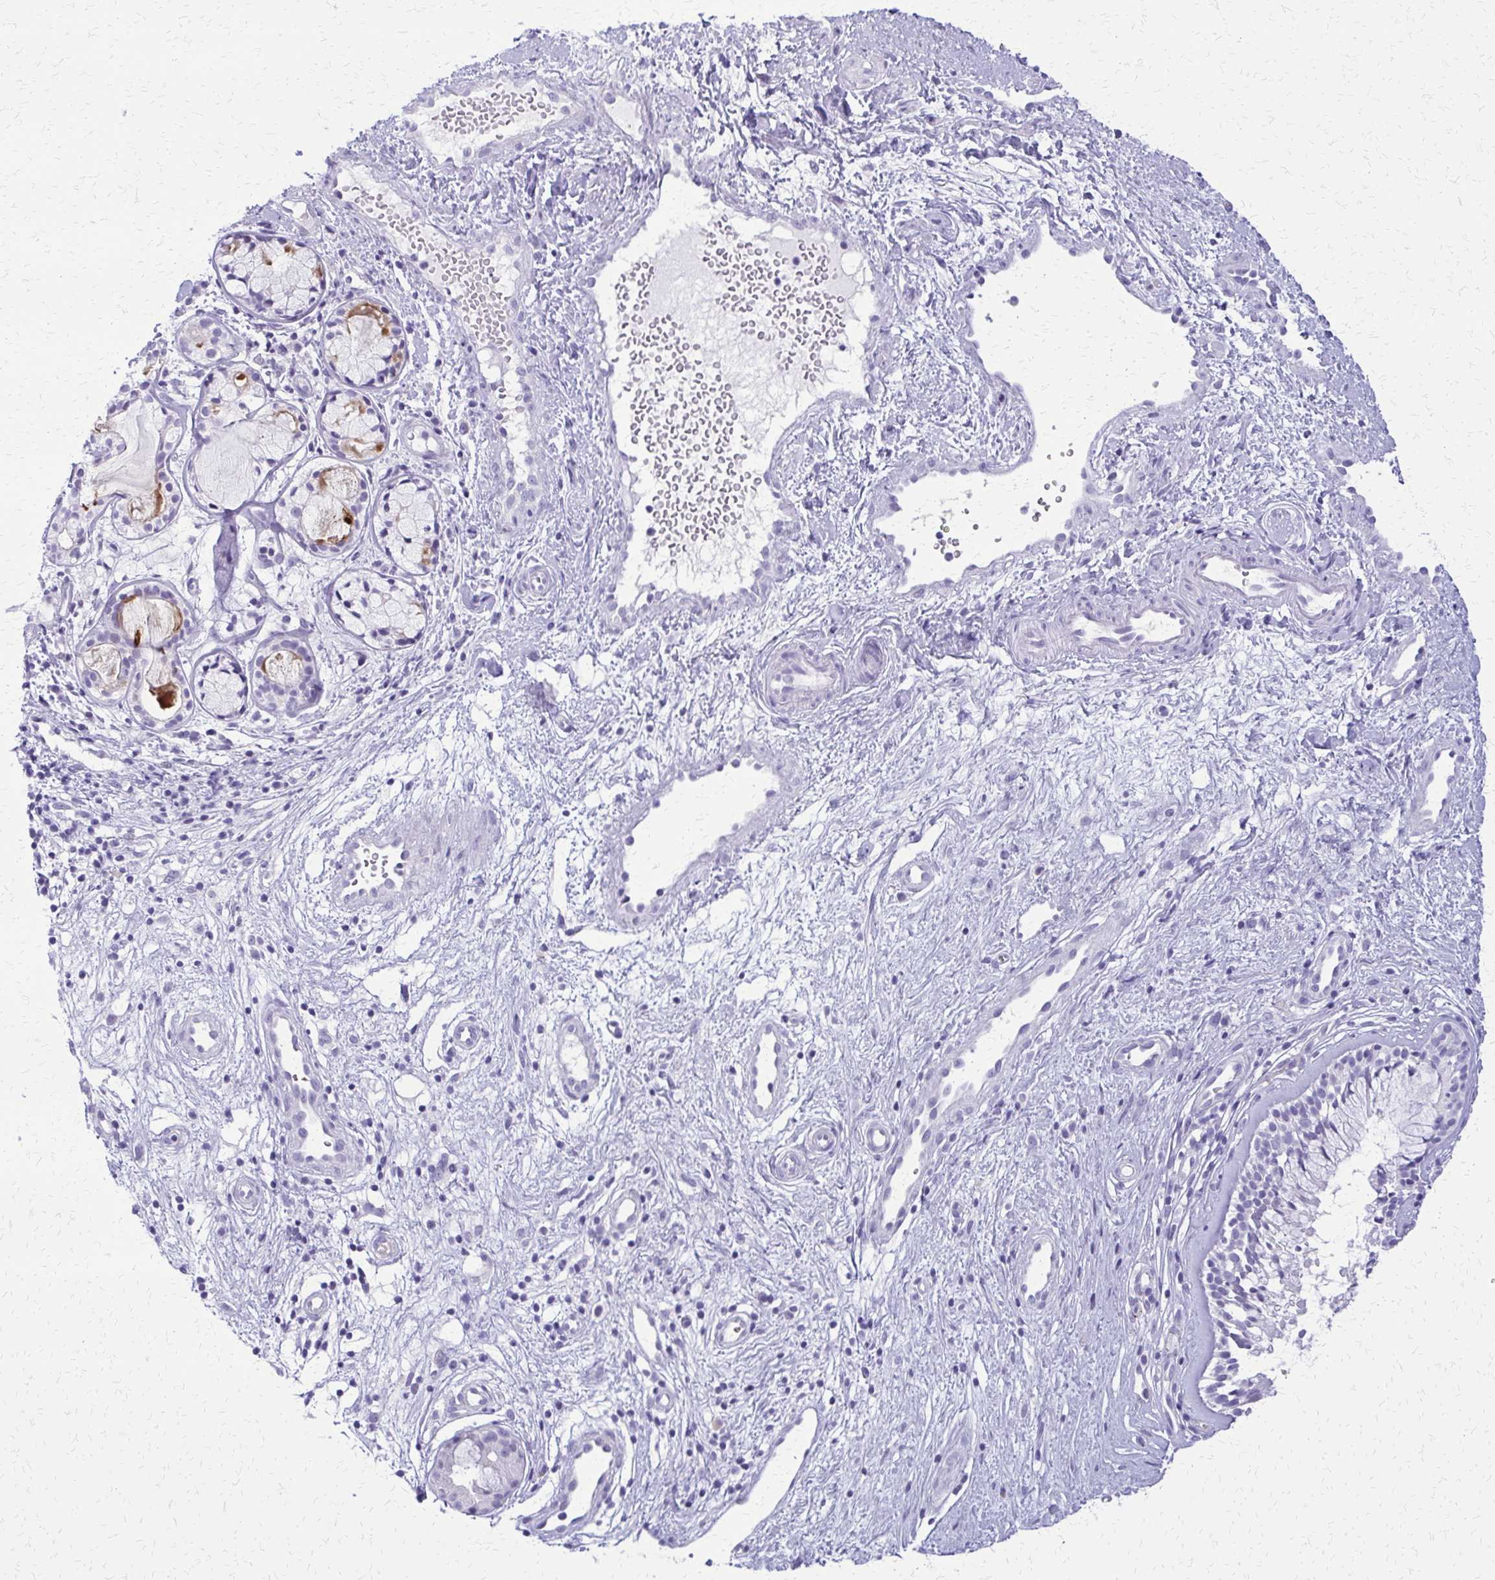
{"staining": {"intensity": "negative", "quantity": "none", "location": "none"}, "tissue": "nasopharynx", "cell_type": "Respiratory epithelial cells", "image_type": "normal", "snomed": [{"axis": "morphology", "description": "Normal tissue, NOS"}, {"axis": "topography", "description": "Nasopharynx"}], "caption": "This image is of normal nasopharynx stained with immunohistochemistry (IHC) to label a protein in brown with the nuclei are counter-stained blue. There is no expression in respiratory epithelial cells. The staining is performed using DAB (3,3'-diaminobenzidine) brown chromogen with nuclei counter-stained in using hematoxylin.", "gene": "FAM162B", "patient": {"sex": "male", "age": 32}}